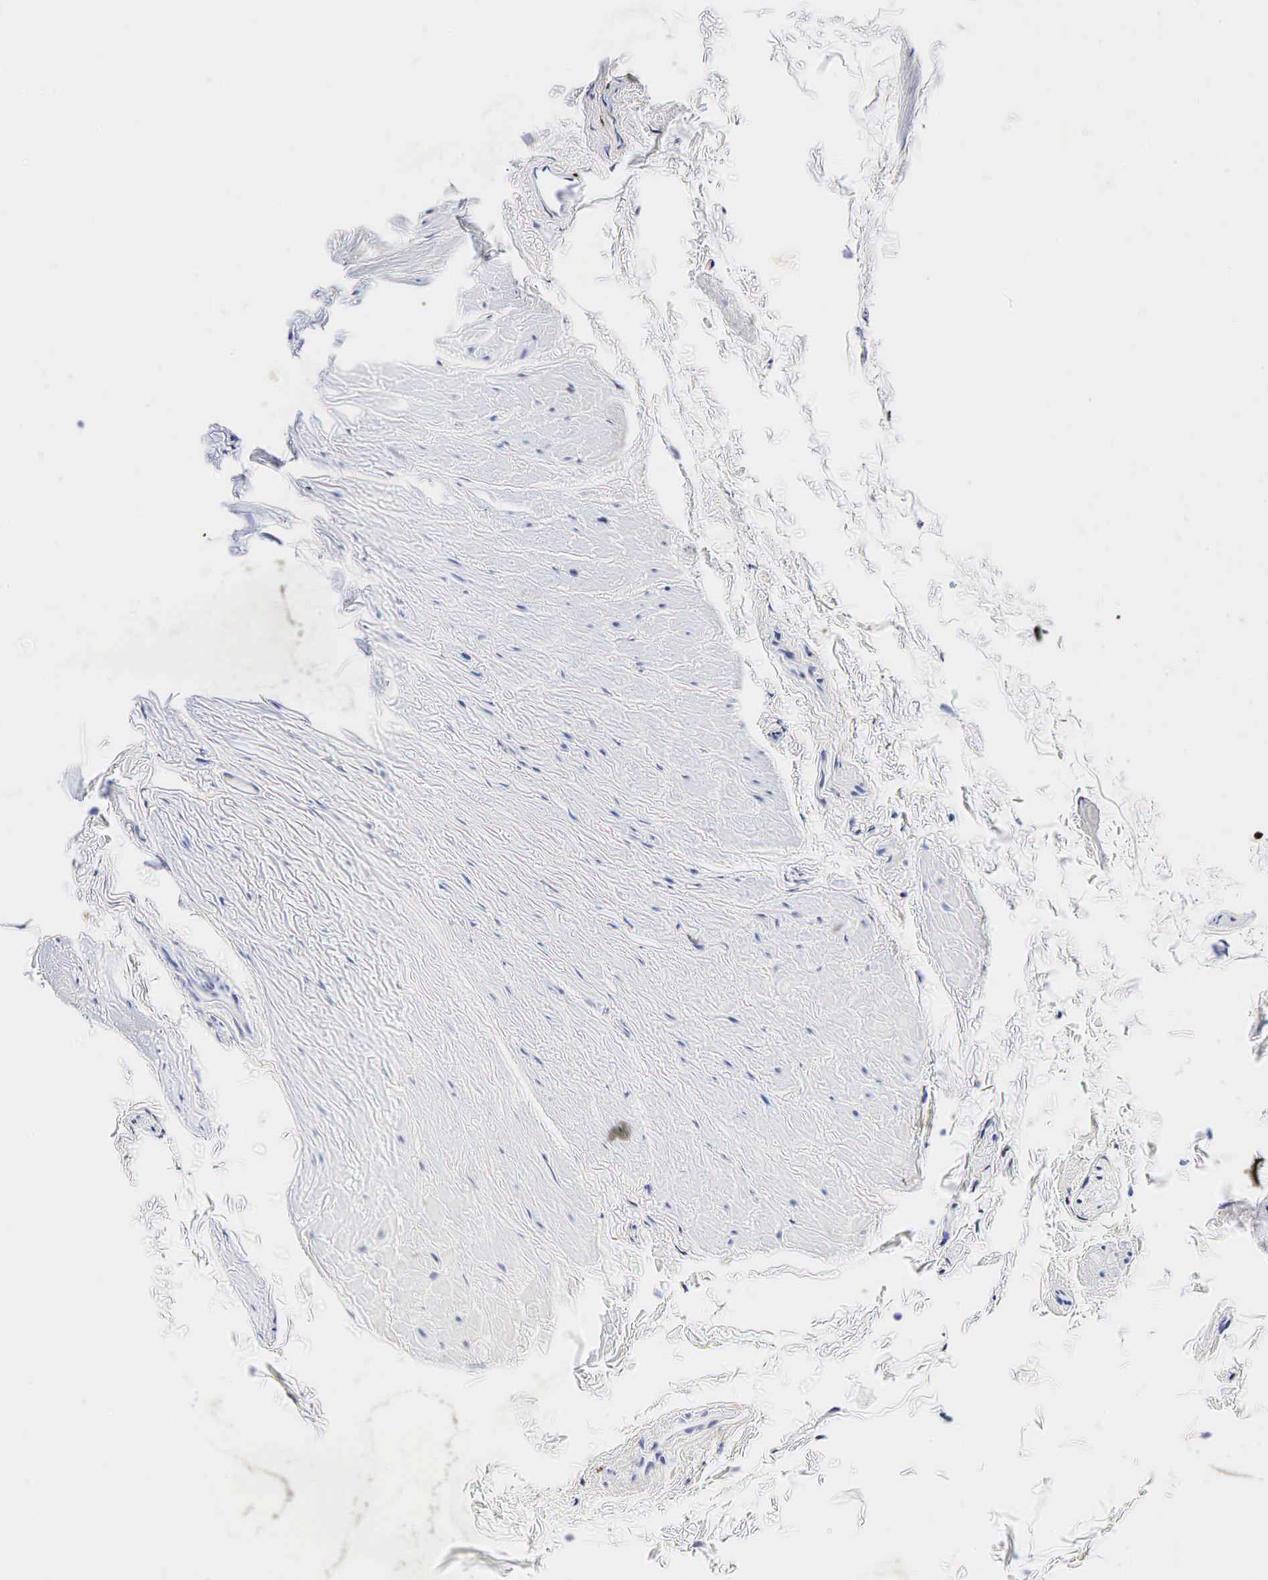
{"staining": {"intensity": "negative", "quantity": "none", "location": "none"}, "tissue": "epididymis", "cell_type": "Glandular cells", "image_type": "normal", "snomed": [{"axis": "morphology", "description": "Normal tissue, NOS"}, {"axis": "topography", "description": "Epididymis"}], "caption": "An image of human epididymis is negative for staining in glandular cells. Nuclei are stained in blue.", "gene": "LYZ", "patient": {"sex": "male", "age": 47}}